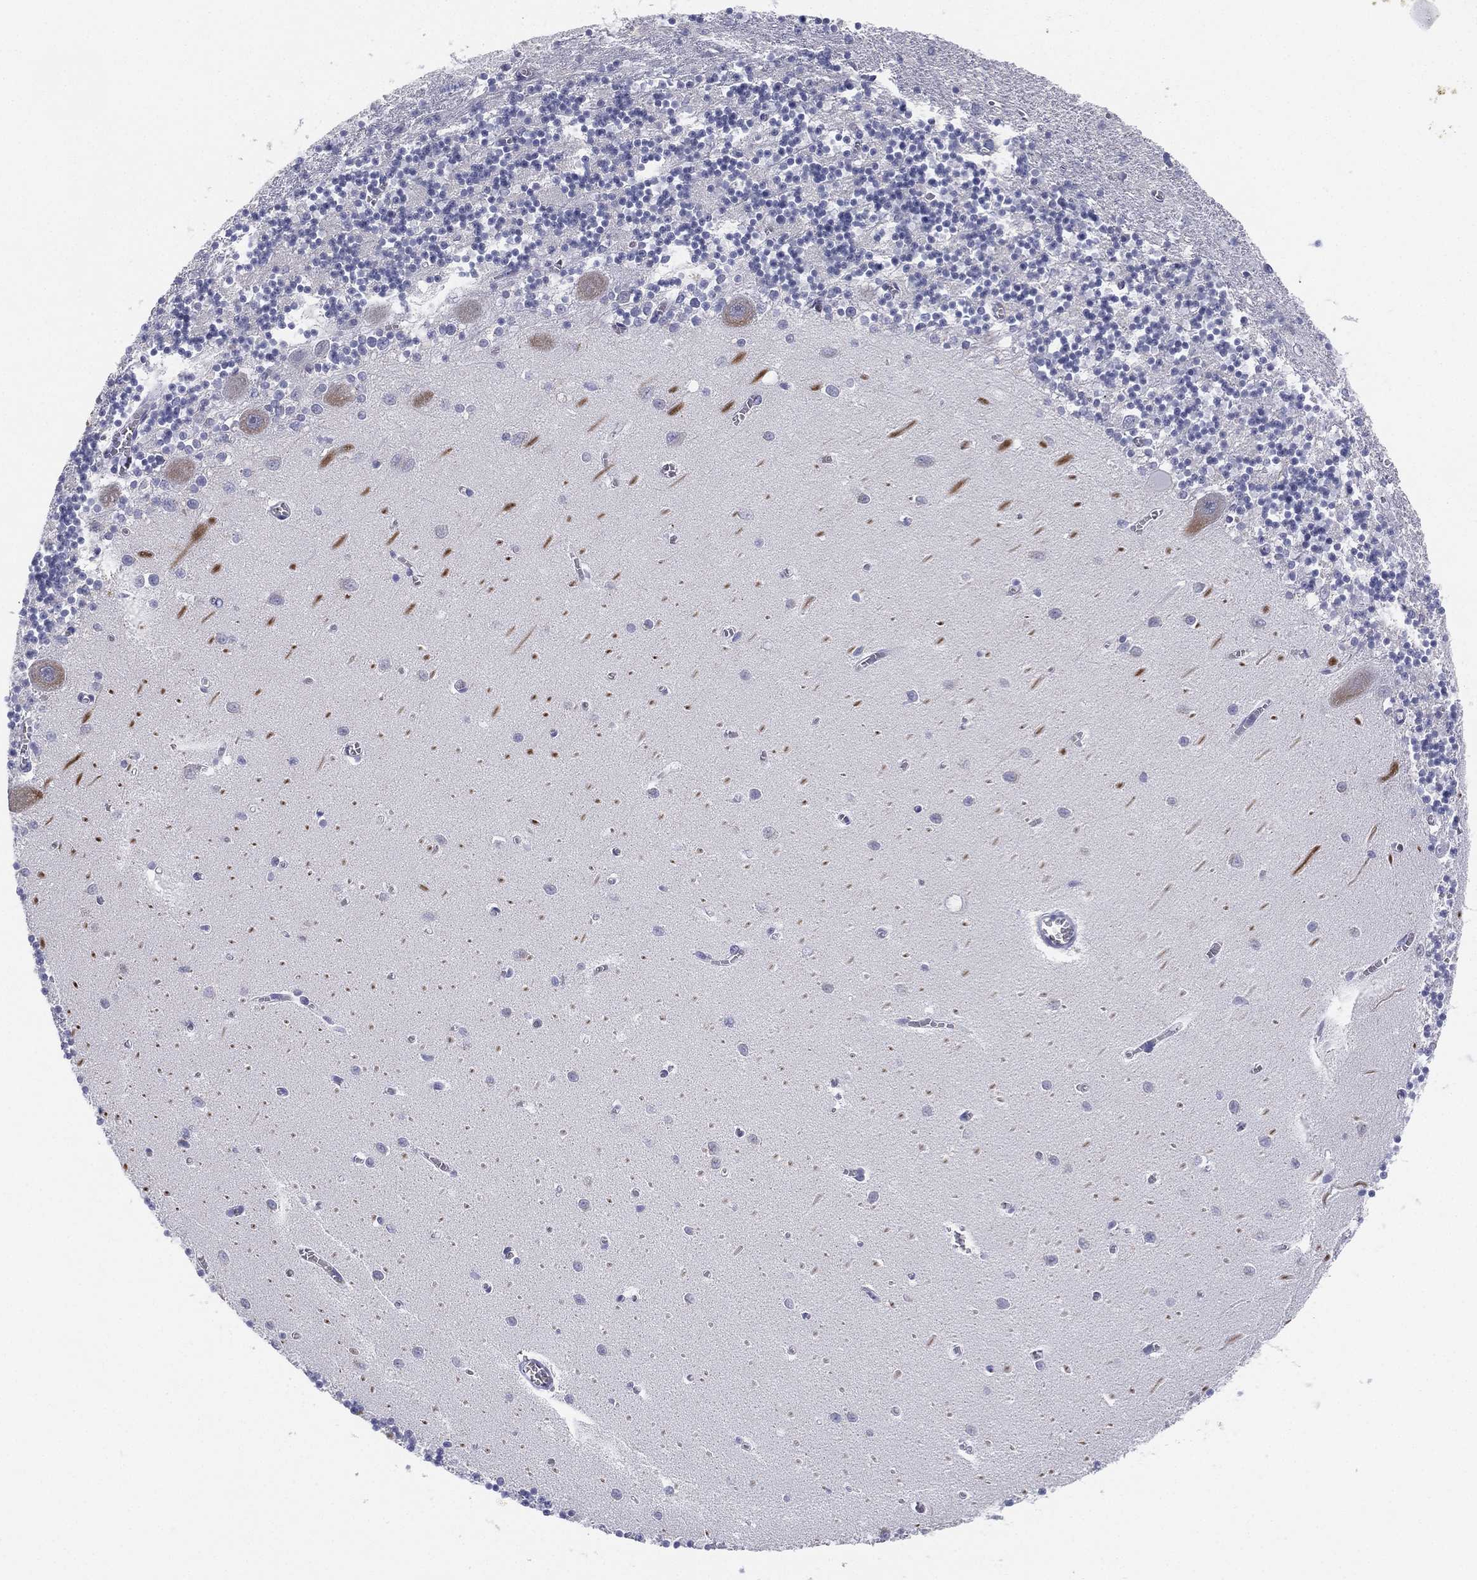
{"staining": {"intensity": "negative", "quantity": "none", "location": "none"}, "tissue": "cerebellum", "cell_type": "Cells in granular layer", "image_type": "normal", "snomed": [{"axis": "morphology", "description": "Normal tissue, NOS"}, {"axis": "topography", "description": "Cerebellum"}], "caption": "Cells in granular layer are negative for brown protein staining in unremarkable cerebellum. (DAB (3,3'-diaminobenzidine) immunohistochemistry (IHC), high magnification).", "gene": "MLF1", "patient": {"sex": "female", "age": 64}}